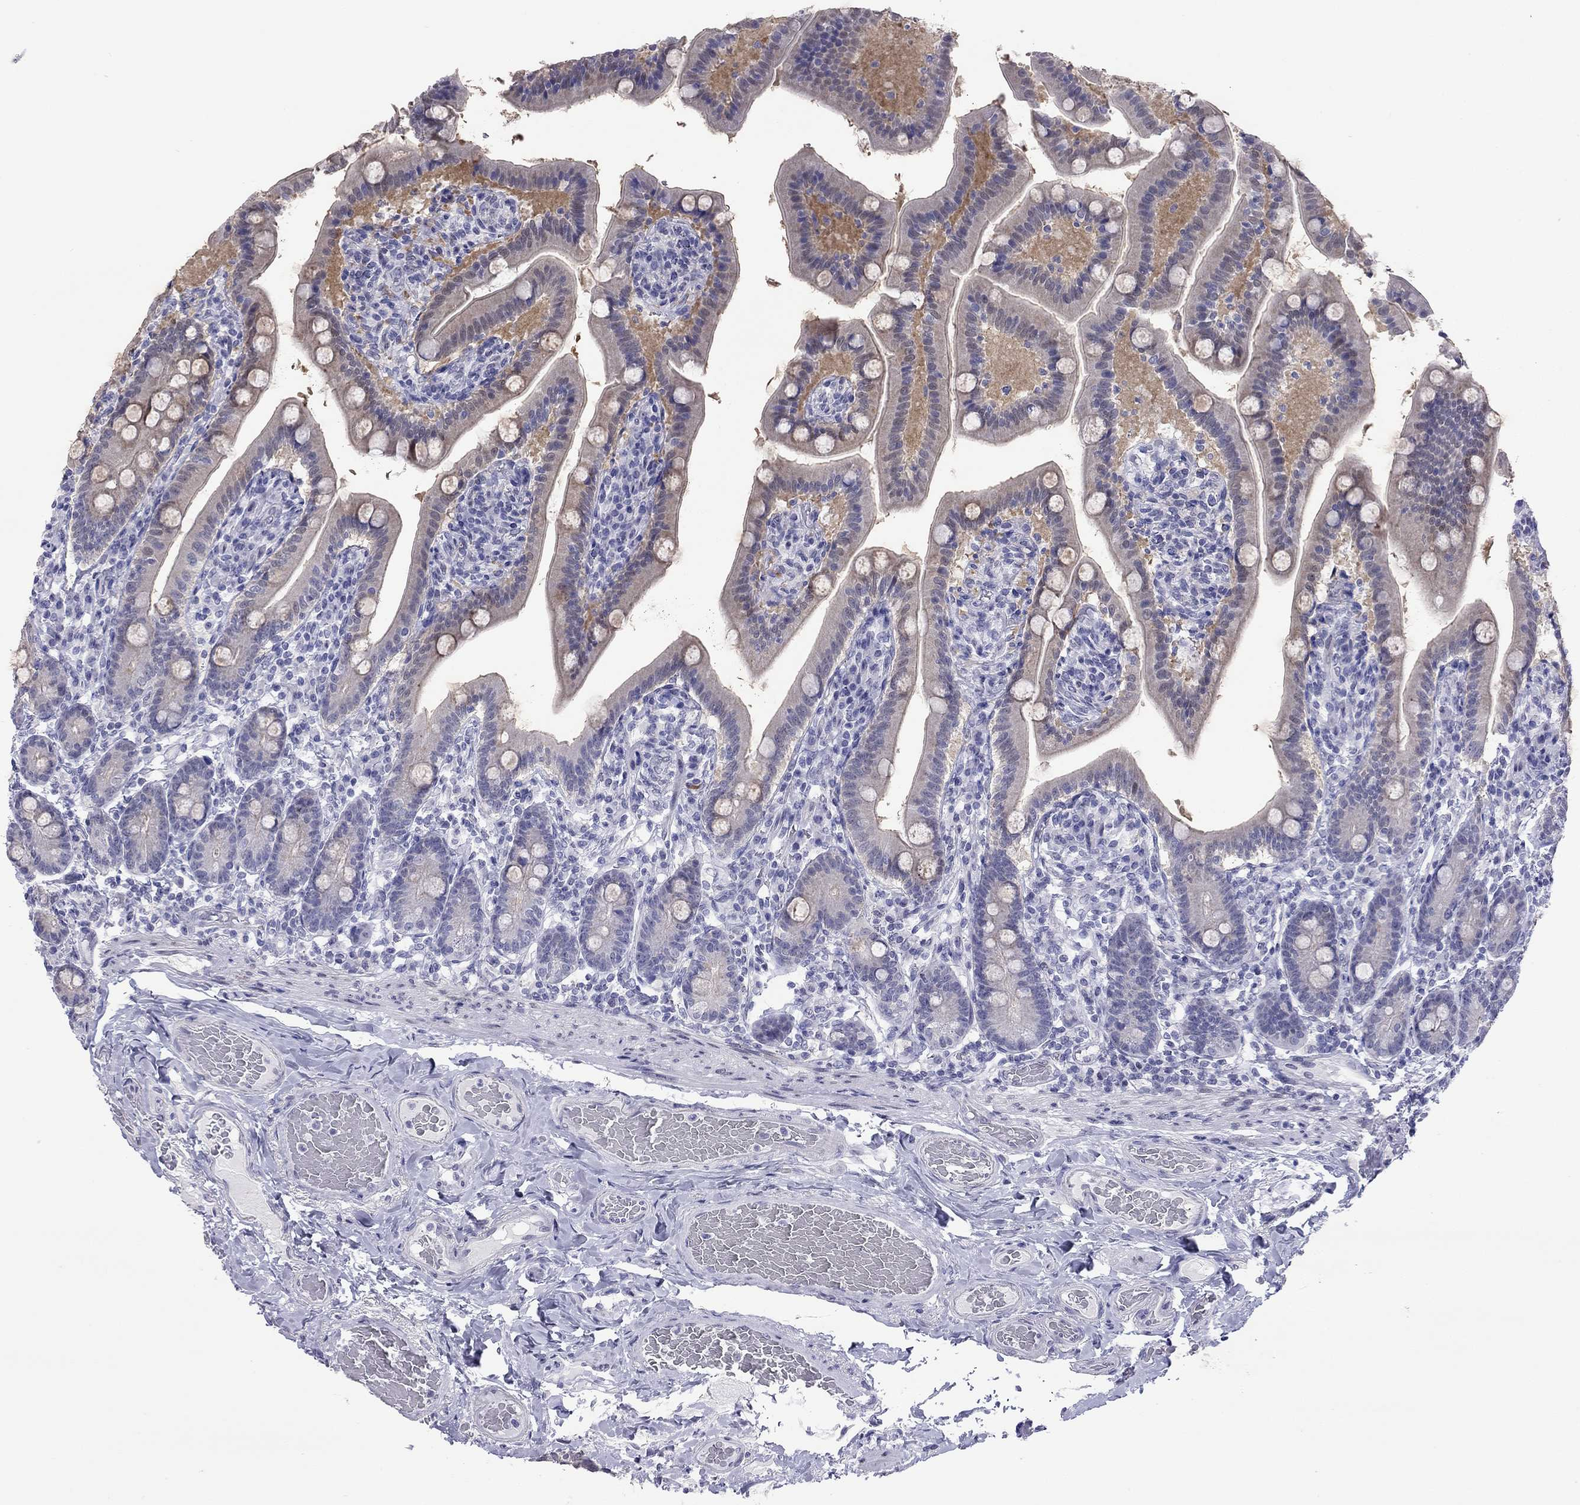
{"staining": {"intensity": "negative", "quantity": "none", "location": "none"}, "tissue": "small intestine", "cell_type": "Glandular cells", "image_type": "normal", "snomed": [{"axis": "morphology", "description": "Normal tissue, NOS"}, {"axis": "topography", "description": "Small intestine"}], "caption": "High magnification brightfield microscopy of benign small intestine stained with DAB (3,3'-diaminobenzidine) (brown) and counterstained with hematoxylin (blue): glandular cells show no significant staining. (DAB (3,3'-diaminobenzidine) immunohistochemistry visualized using brightfield microscopy, high magnification).", "gene": "ARMC12", "patient": {"sex": "male", "age": 66}}